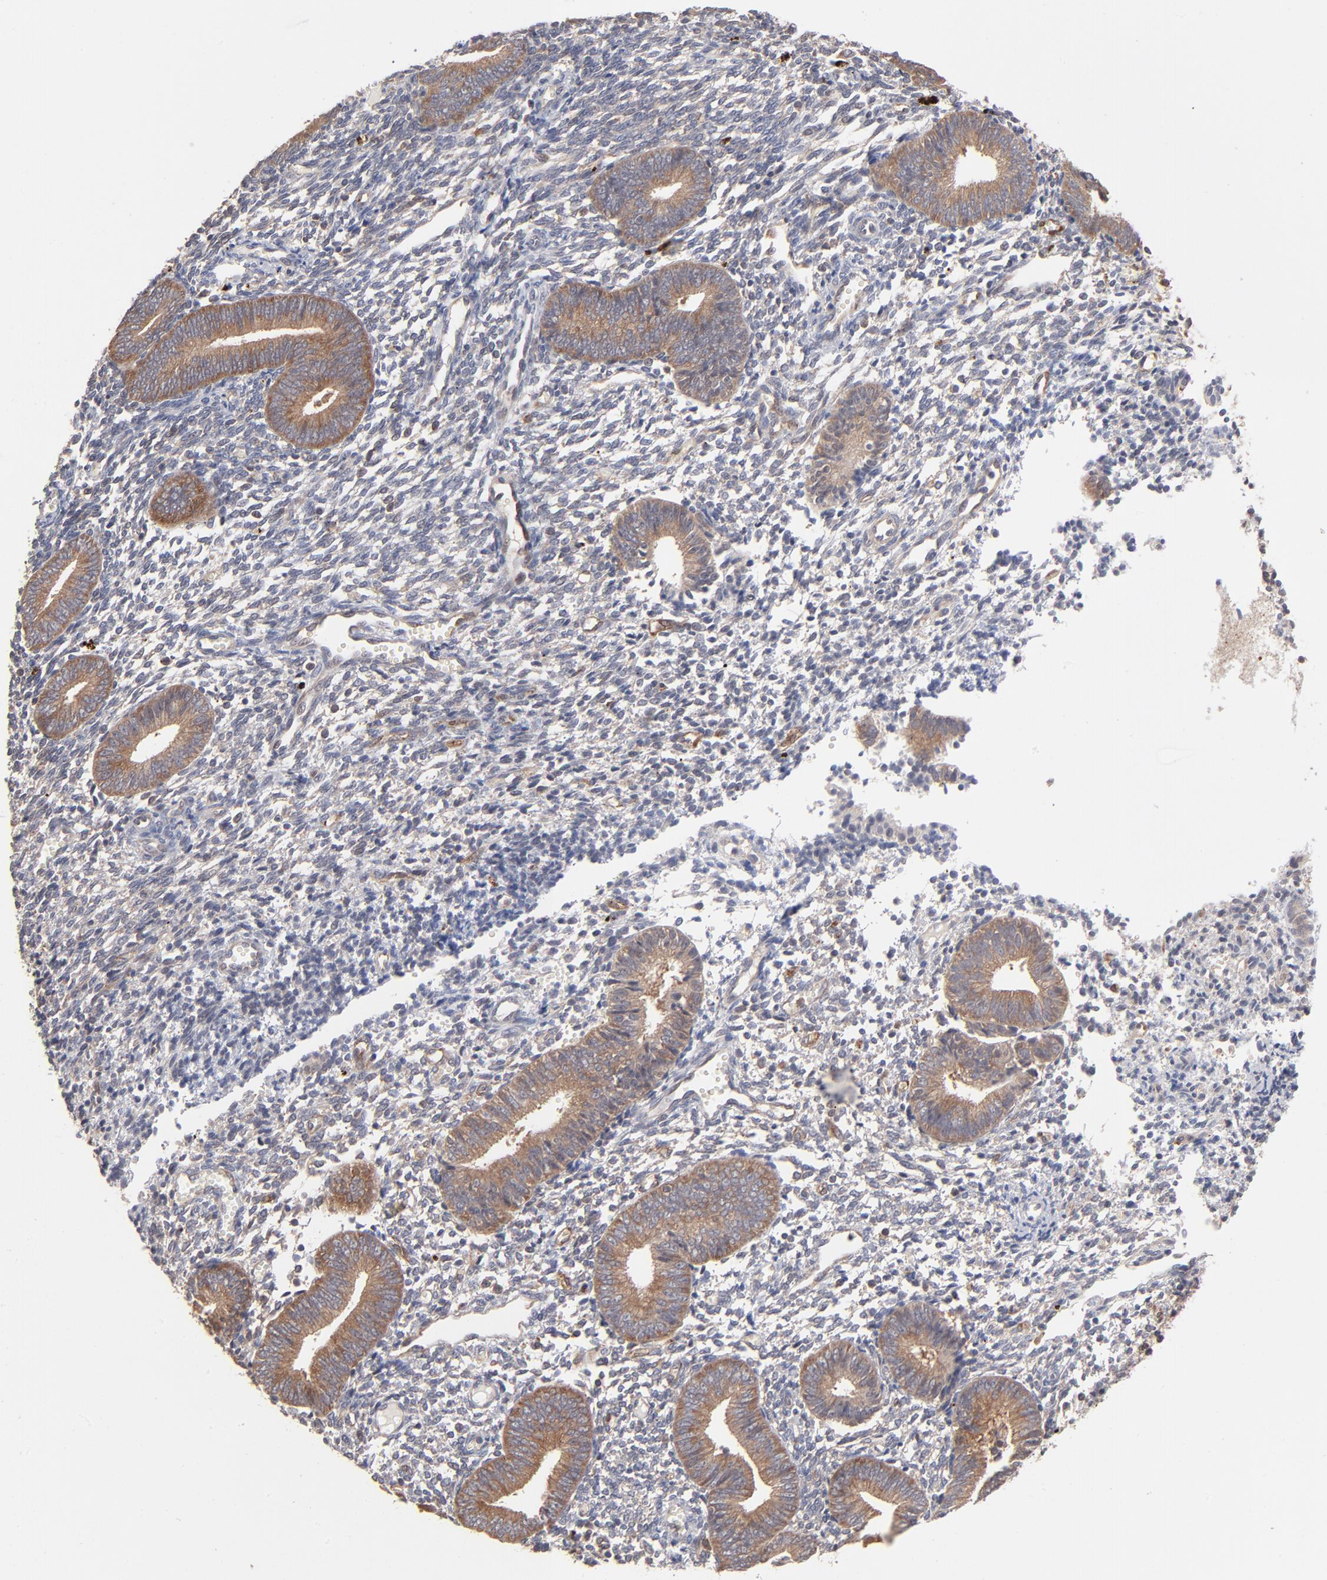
{"staining": {"intensity": "moderate", "quantity": ">75%", "location": "cytoplasmic/membranous"}, "tissue": "endometrium", "cell_type": "Cells in endometrial stroma", "image_type": "normal", "snomed": [{"axis": "morphology", "description": "Normal tissue, NOS"}, {"axis": "topography", "description": "Uterus"}, {"axis": "topography", "description": "Endometrium"}], "caption": "Cells in endometrial stroma demonstrate moderate cytoplasmic/membranous expression in approximately >75% of cells in unremarkable endometrium.", "gene": "IVNS1ABP", "patient": {"sex": "female", "age": 33}}